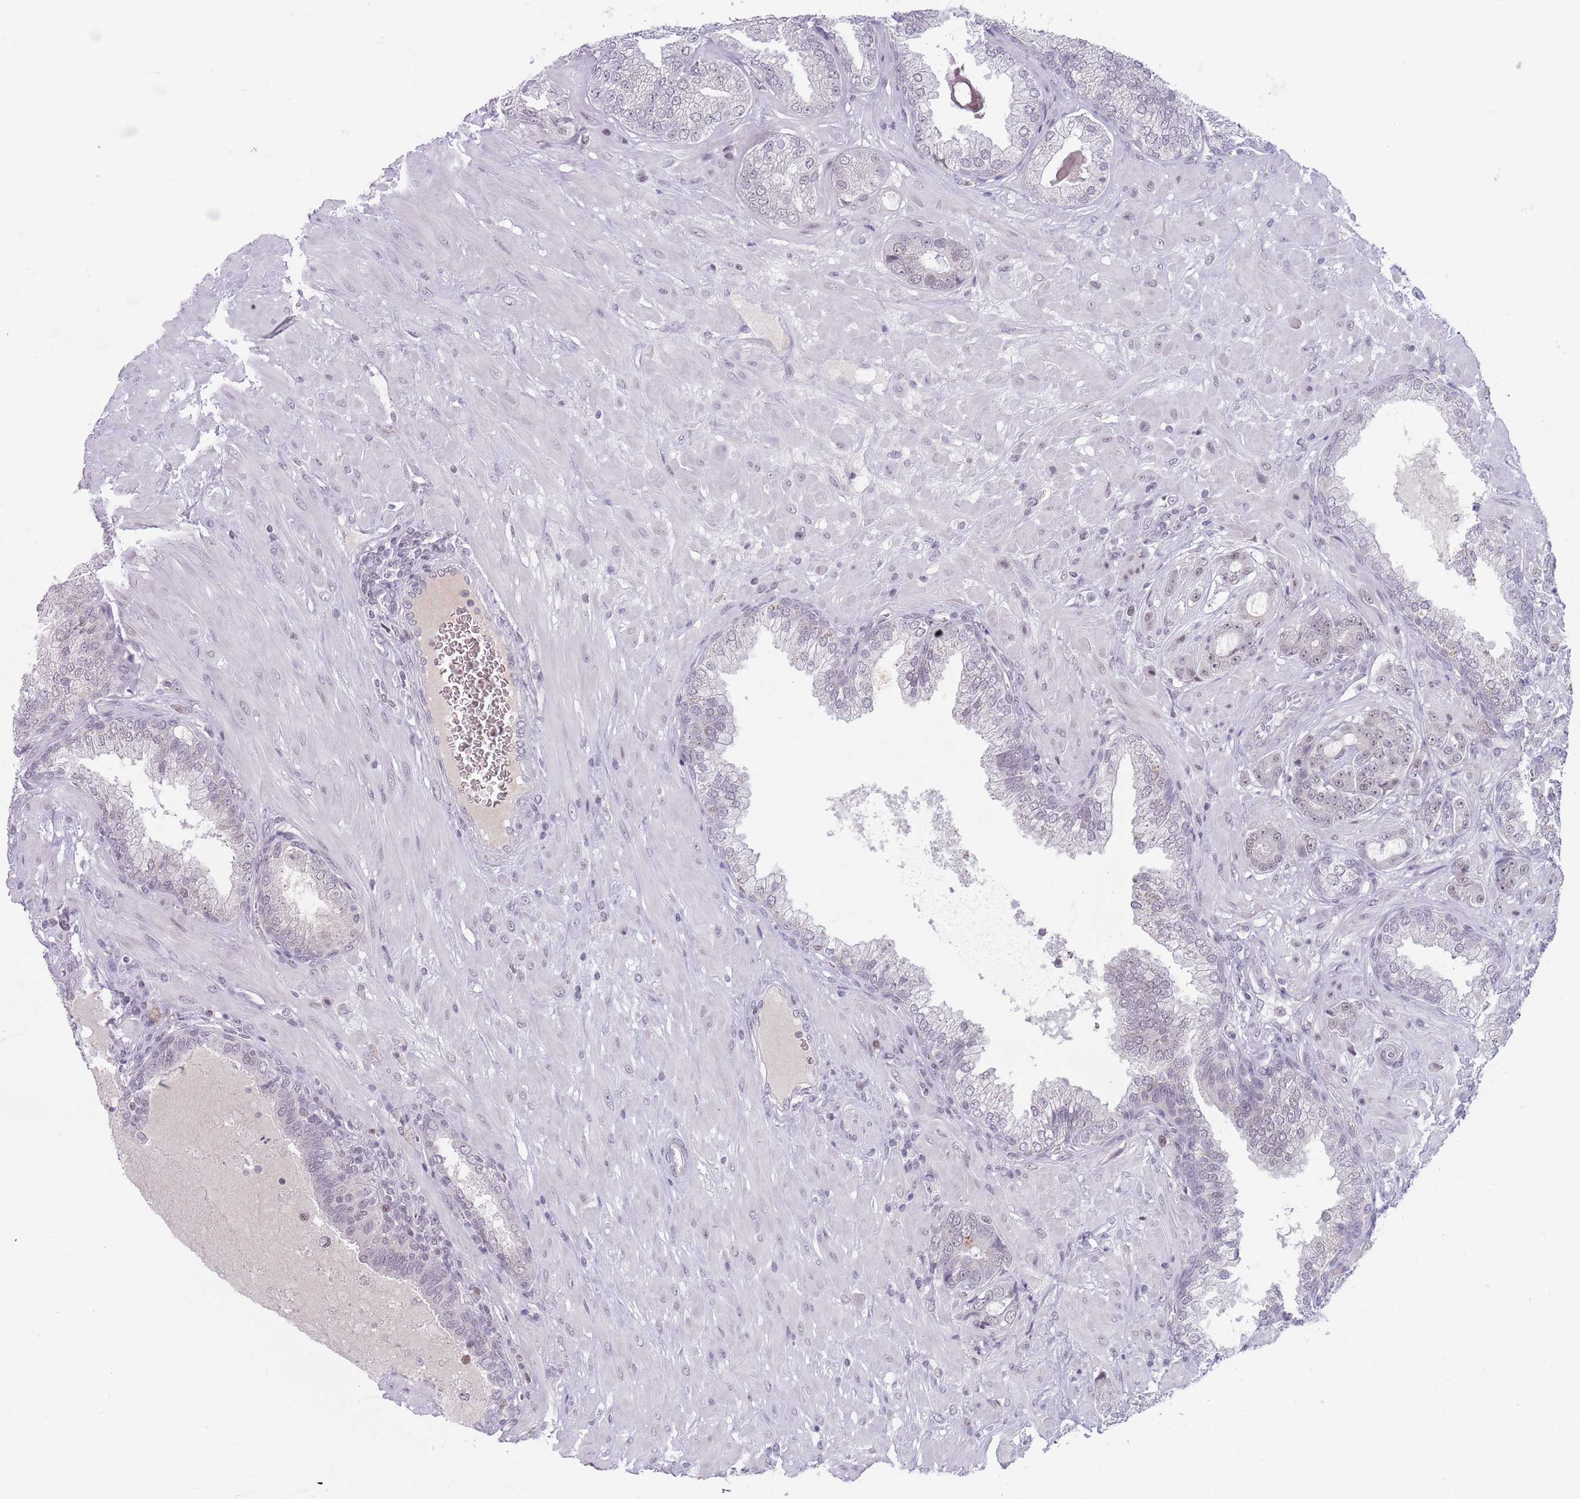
{"staining": {"intensity": "weak", "quantity": "<25%", "location": "nuclear"}, "tissue": "prostate cancer", "cell_type": "Tumor cells", "image_type": "cancer", "snomed": [{"axis": "morphology", "description": "Adenocarcinoma, High grade"}, {"axis": "topography", "description": "Prostate"}], "caption": "This is a photomicrograph of immunohistochemistry staining of adenocarcinoma (high-grade) (prostate), which shows no expression in tumor cells. (Brightfield microscopy of DAB (3,3'-diaminobenzidine) IHC at high magnification).", "gene": "ARID3B", "patient": {"sex": "male", "age": 55}}